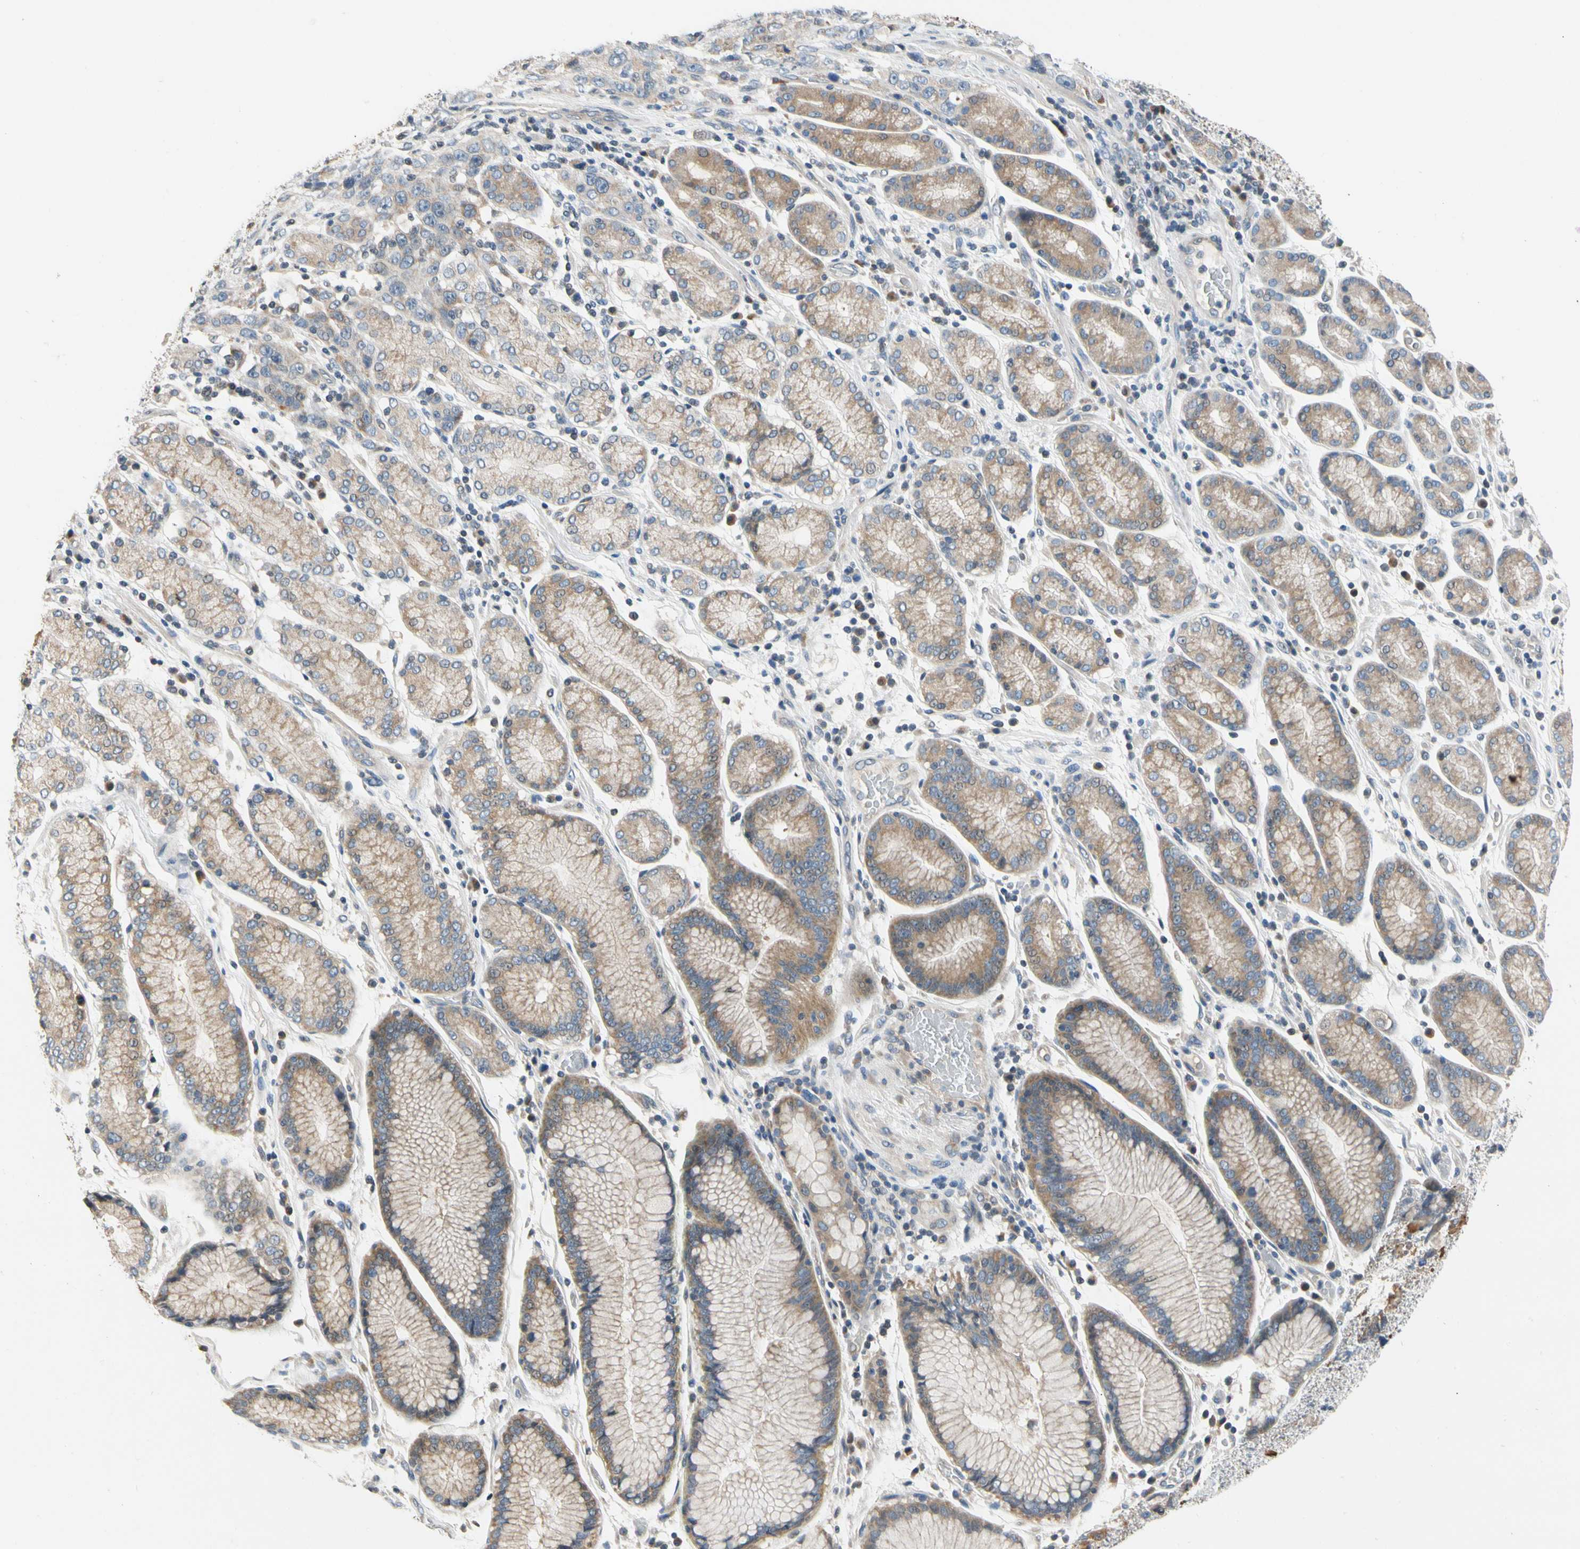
{"staining": {"intensity": "weak", "quantity": ">75%", "location": "cytoplasmic/membranous"}, "tissue": "stomach cancer", "cell_type": "Tumor cells", "image_type": "cancer", "snomed": [{"axis": "morphology", "description": "Normal tissue, NOS"}, {"axis": "morphology", "description": "Adenocarcinoma, NOS"}, {"axis": "topography", "description": "Stomach"}], "caption": "Immunohistochemical staining of human stomach cancer shows weak cytoplasmic/membranous protein expression in approximately >75% of tumor cells.", "gene": "SOX30", "patient": {"sex": "male", "age": 48}}